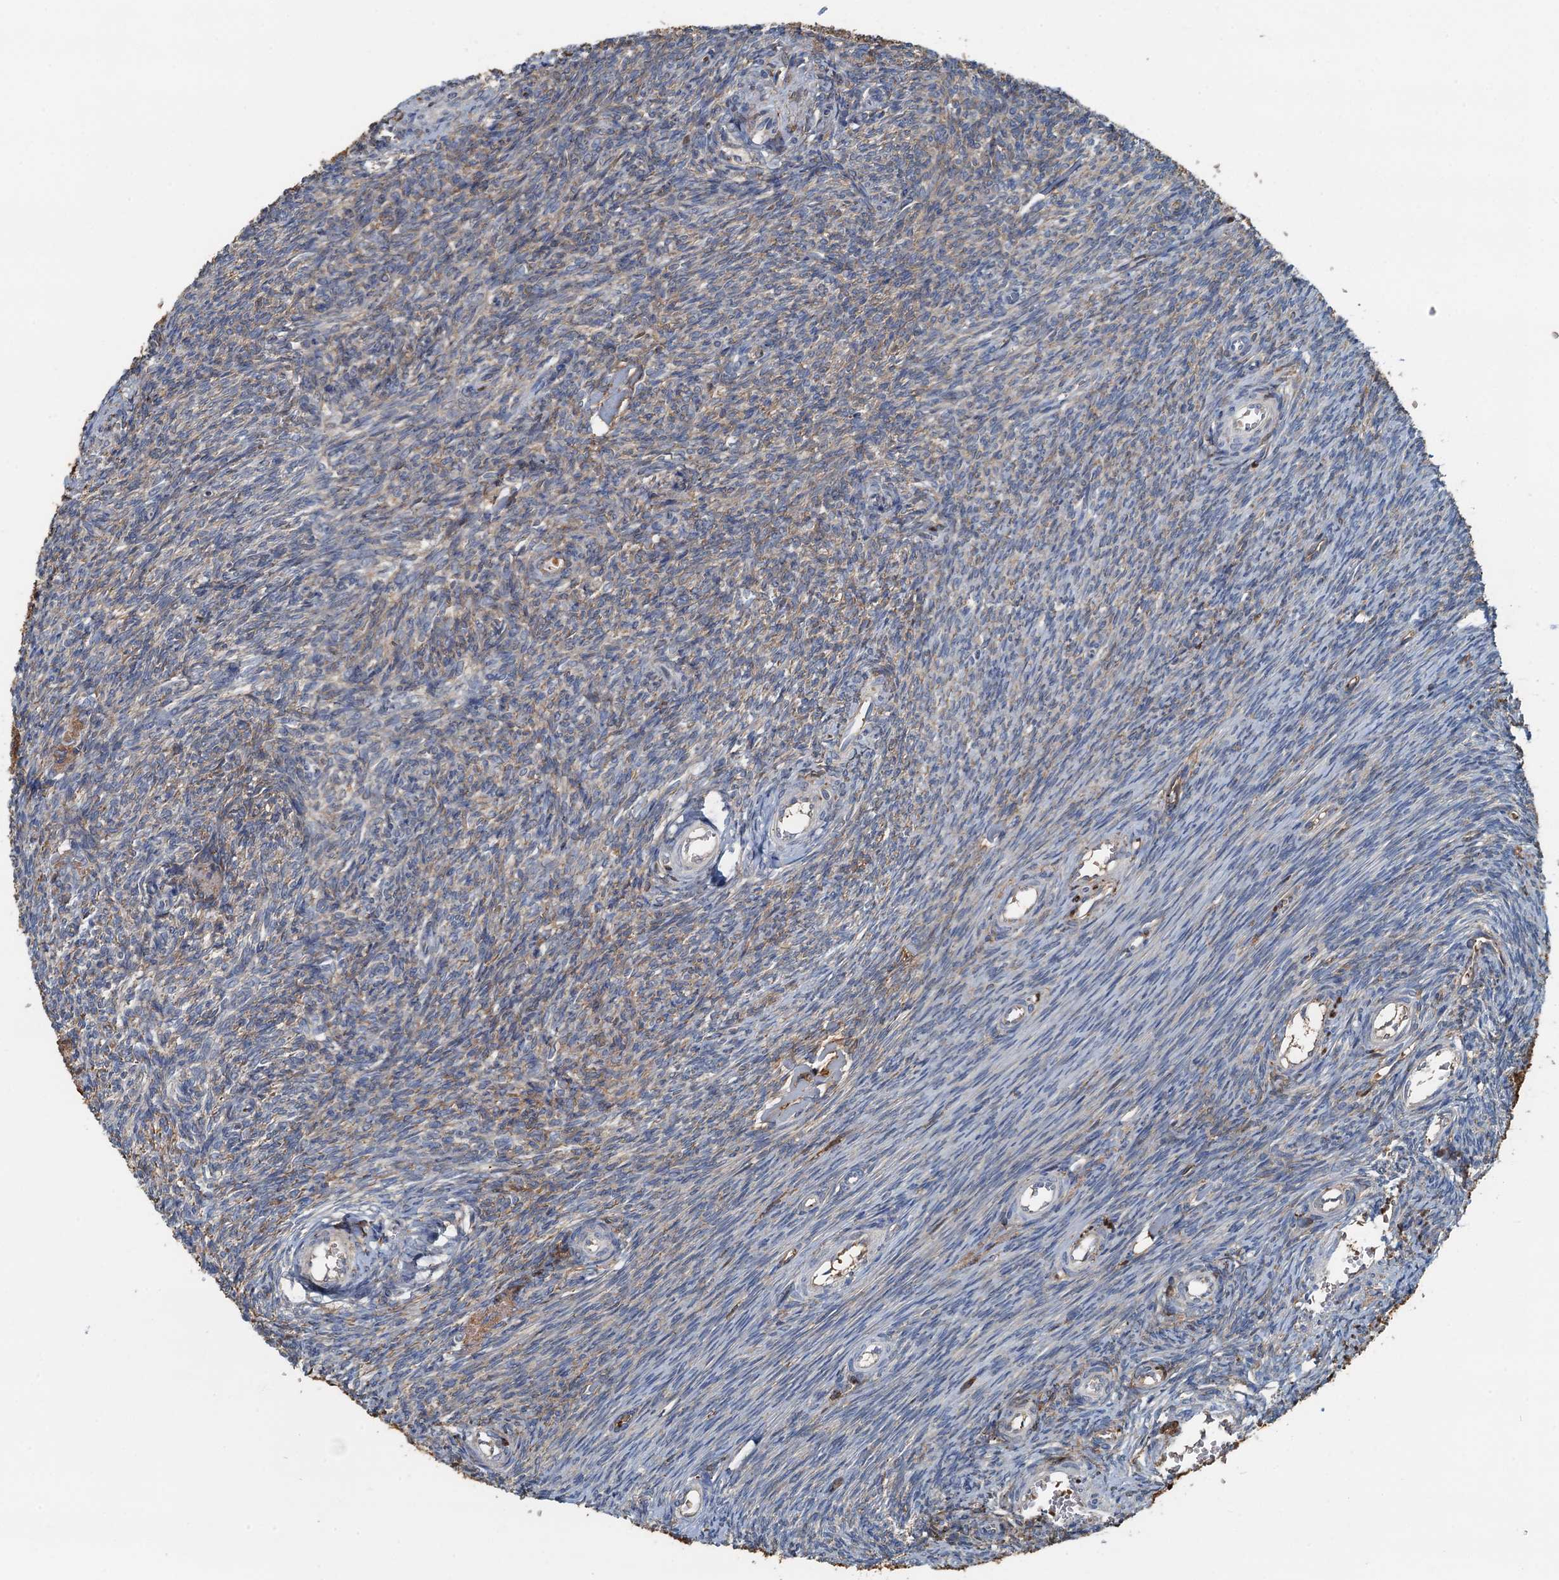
{"staining": {"intensity": "weak", "quantity": "<25%", "location": "cytoplasmic/membranous"}, "tissue": "ovary", "cell_type": "Ovarian stroma cells", "image_type": "normal", "snomed": [{"axis": "morphology", "description": "Normal tissue, NOS"}, {"axis": "topography", "description": "Ovary"}], "caption": "High magnification brightfield microscopy of benign ovary stained with DAB (brown) and counterstained with hematoxylin (blue): ovarian stroma cells show no significant positivity.", "gene": "LSM14B", "patient": {"sex": "female", "age": 44}}